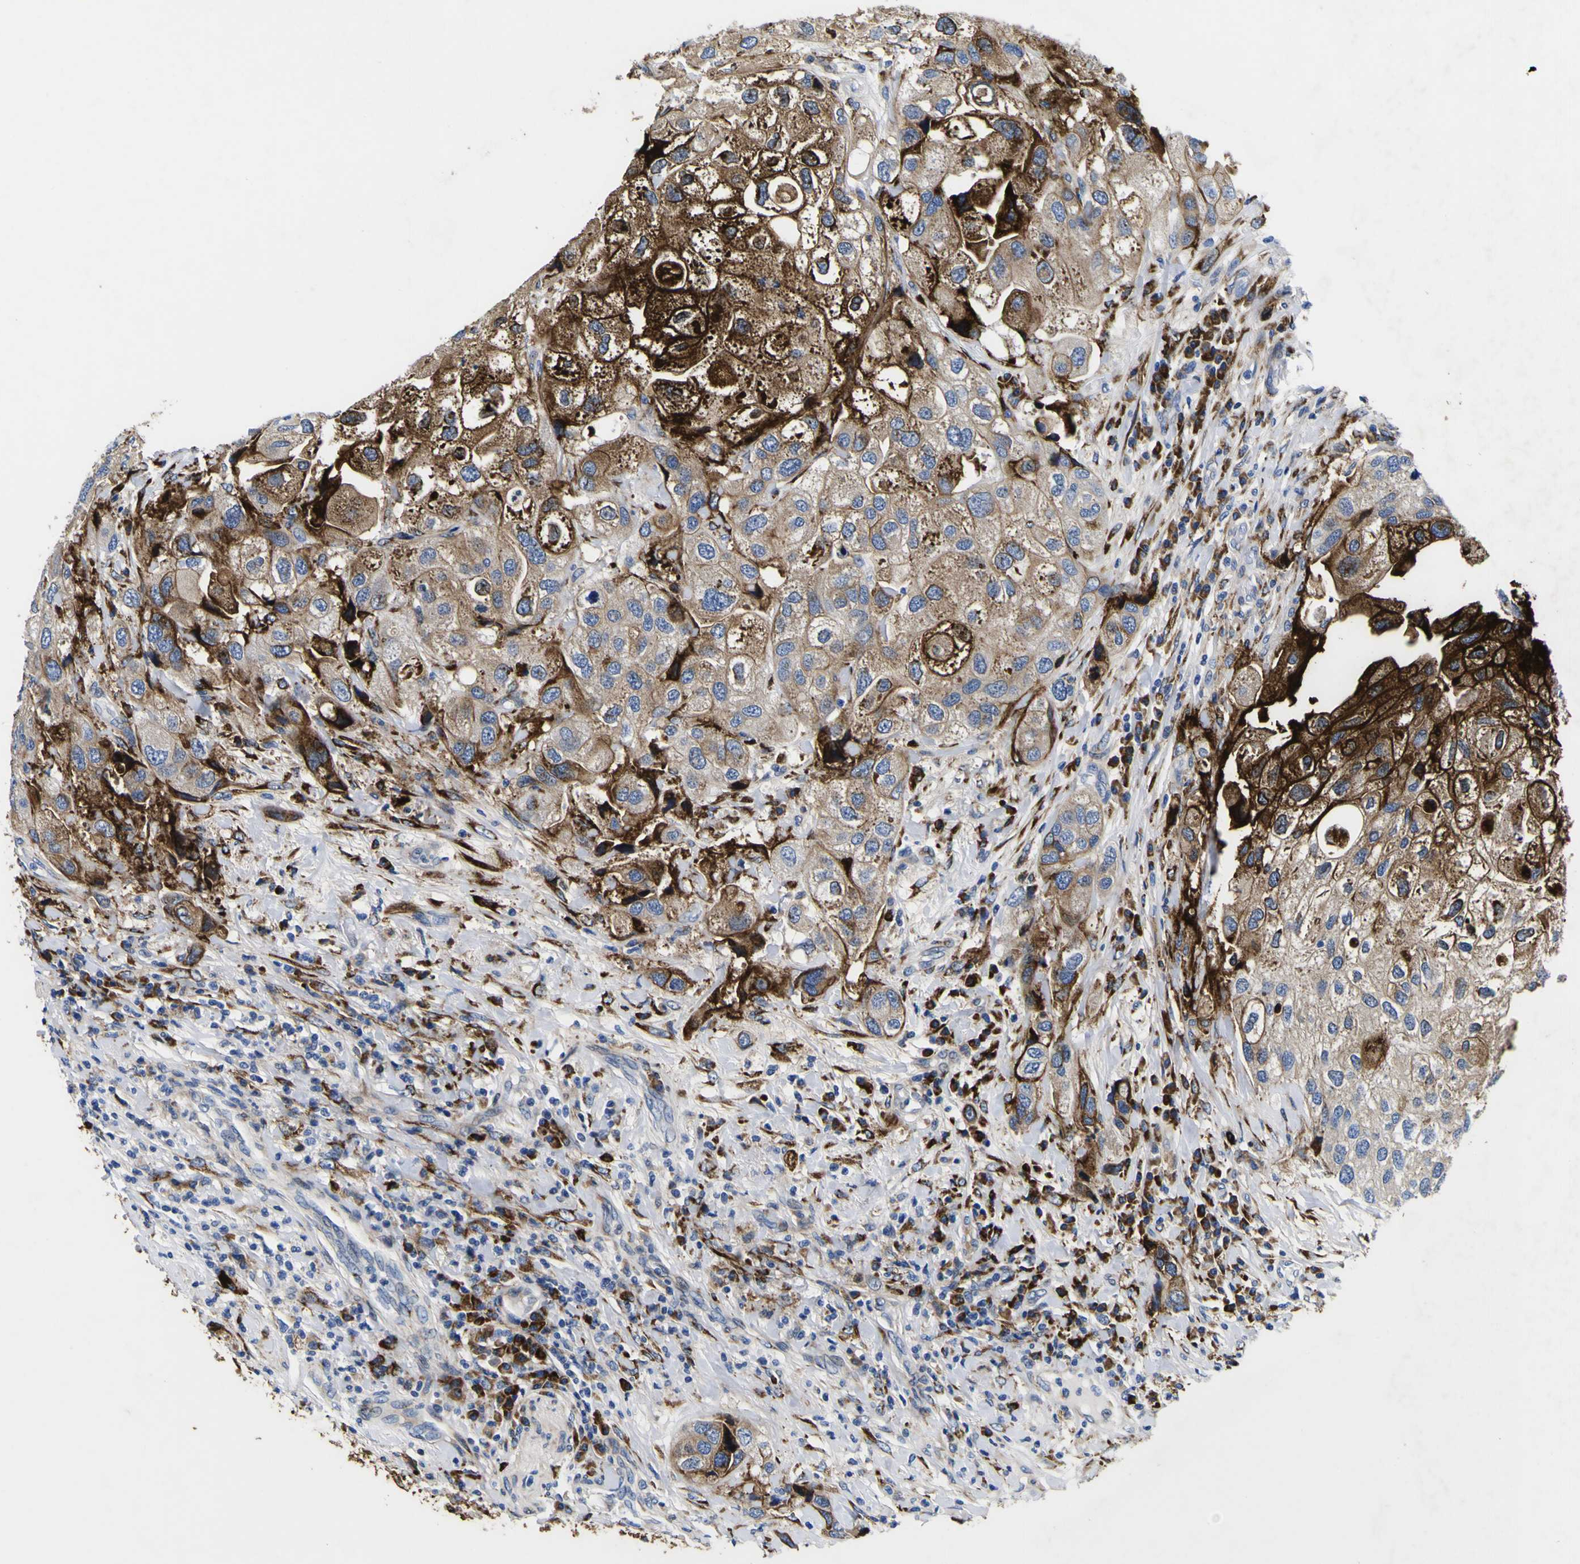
{"staining": {"intensity": "strong", "quantity": ">75%", "location": "cytoplasmic/membranous"}, "tissue": "urothelial cancer", "cell_type": "Tumor cells", "image_type": "cancer", "snomed": [{"axis": "morphology", "description": "Urothelial carcinoma, High grade"}, {"axis": "topography", "description": "Urinary bladder"}], "caption": "Immunohistochemistry (DAB (3,3'-diaminobenzidine)) staining of urothelial cancer reveals strong cytoplasmic/membranous protein expression in about >75% of tumor cells.", "gene": "SCD", "patient": {"sex": "female", "age": 64}}